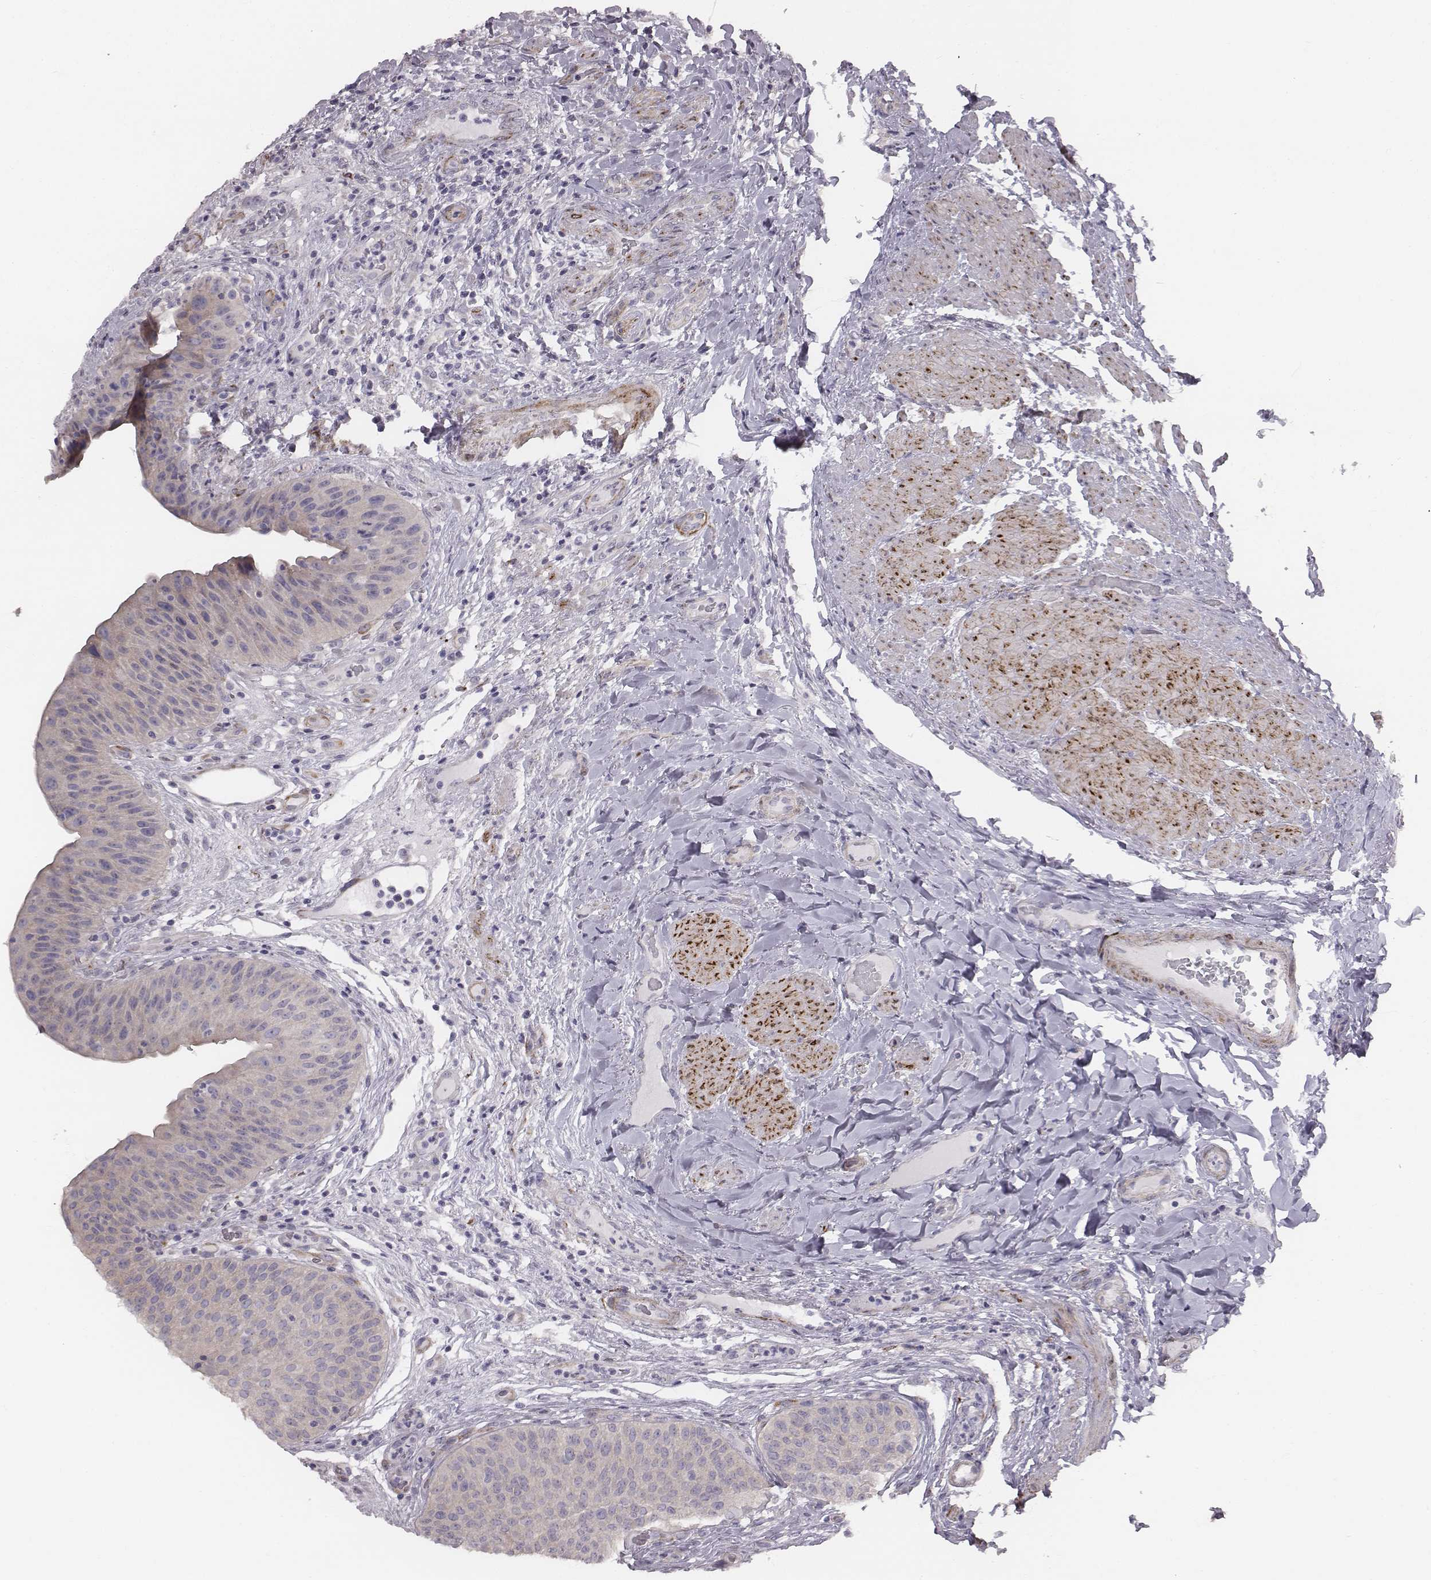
{"staining": {"intensity": "negative", "quantity": "none", "location": "none"}, "tissue": "urinary bladder", "cell_type": "Urothelial cells", "image_type": "normal", "snomed": [{"axis": "morphology", "description": "Normal tissue, NOS"}, {"axis": "topography", "description": "Urinary bladder"}], "caption": "This is an immunohistochemistry image of unremarkable urinary bladder. There is no expression in urothelial cells.", "gene": "PRKCZ", "patient": {"sex": "male", "age": 66}}